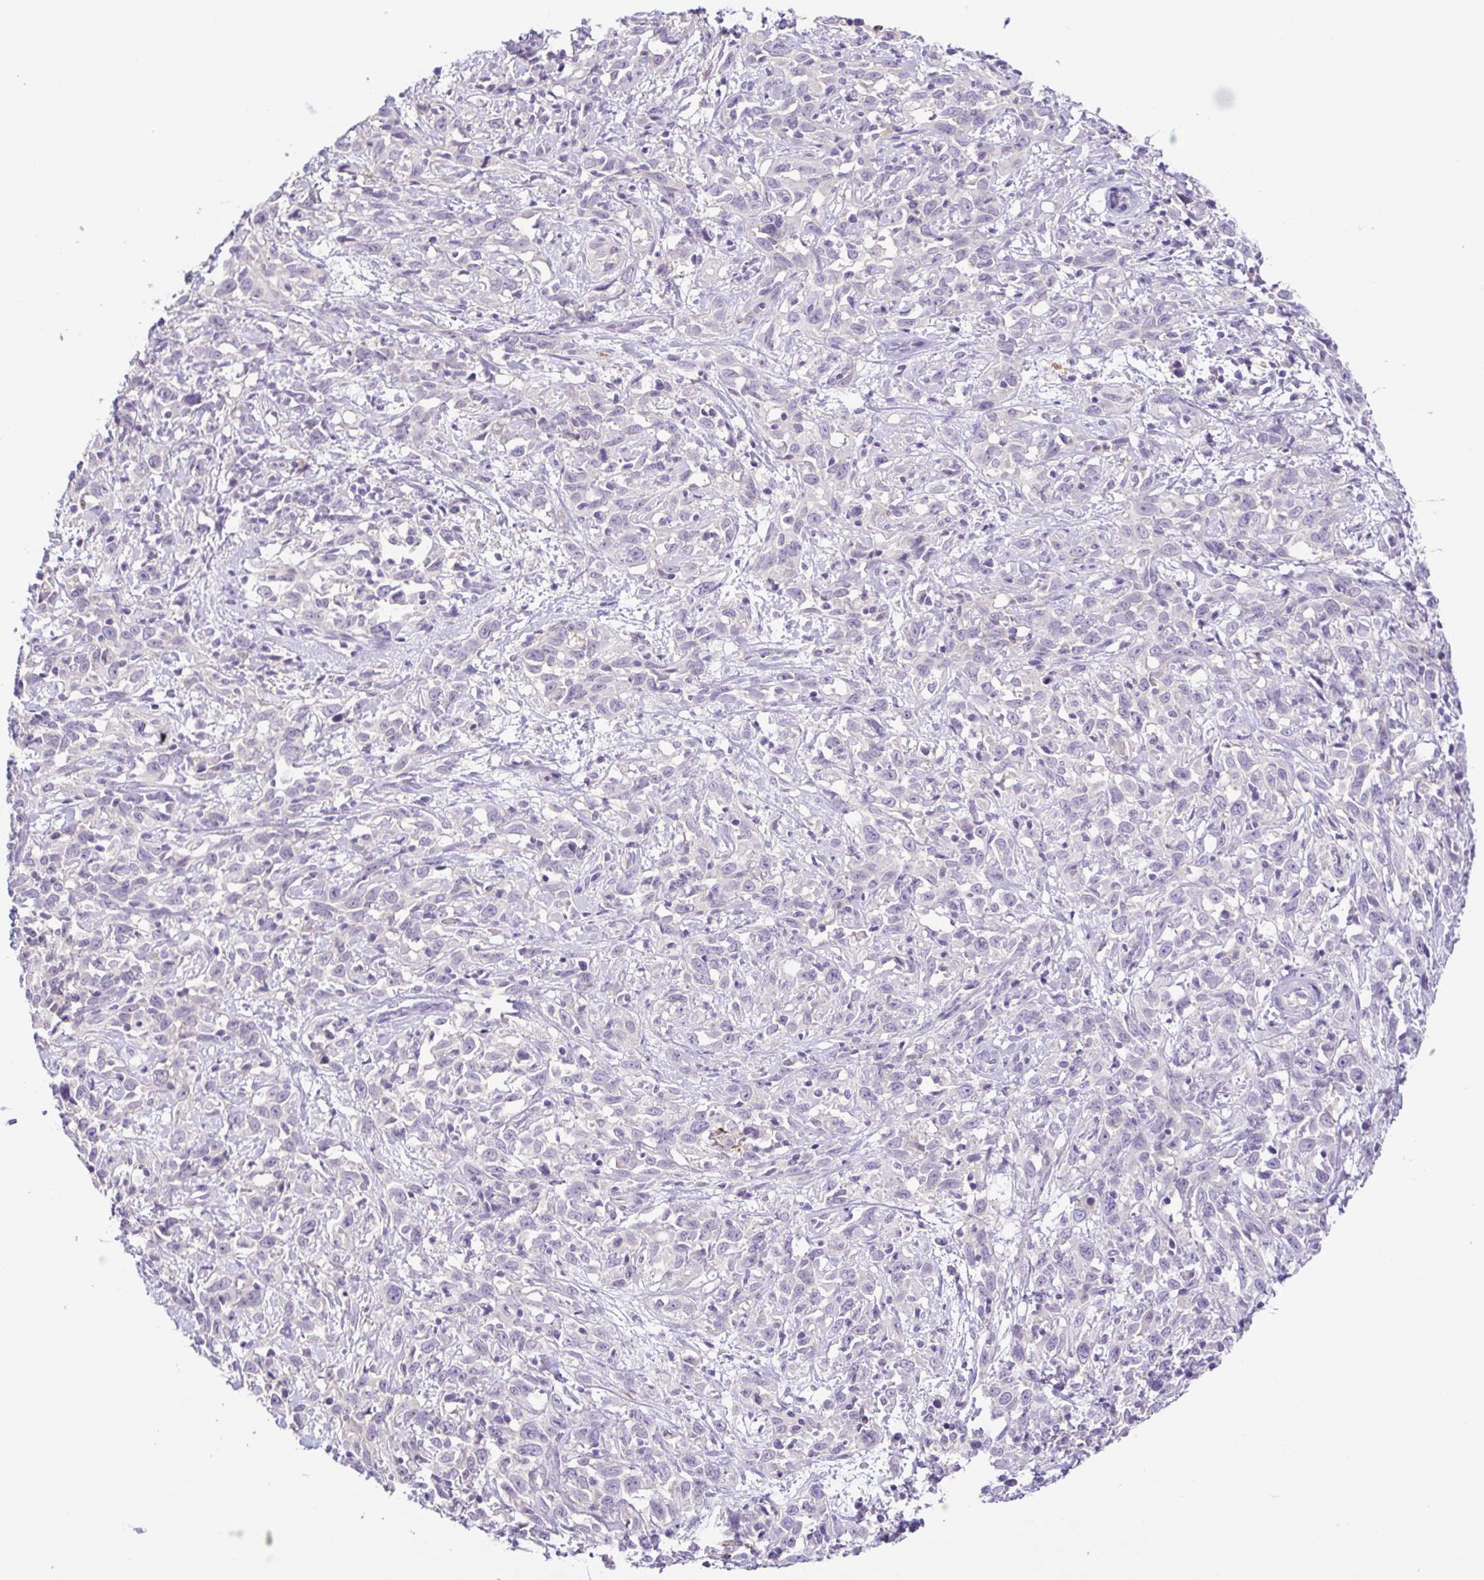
{"staining": {"intensity": "negative", "quantity": "none", "location": "none"}, "tissue": "cervical cancer", "cell_type": "Tumor cells", "image_type": "cancer", "snomed": [{"axis": "morphology", "description": "Adenocarcinoma, NOS"}, {"axis": "topography", "description": "Cervix"}], "caption": "Protein analysis of cervical cancer shows no significant positivity in tumor cells.", "gene": "TERT", "patient": {"sex": "female", "age": 40}}